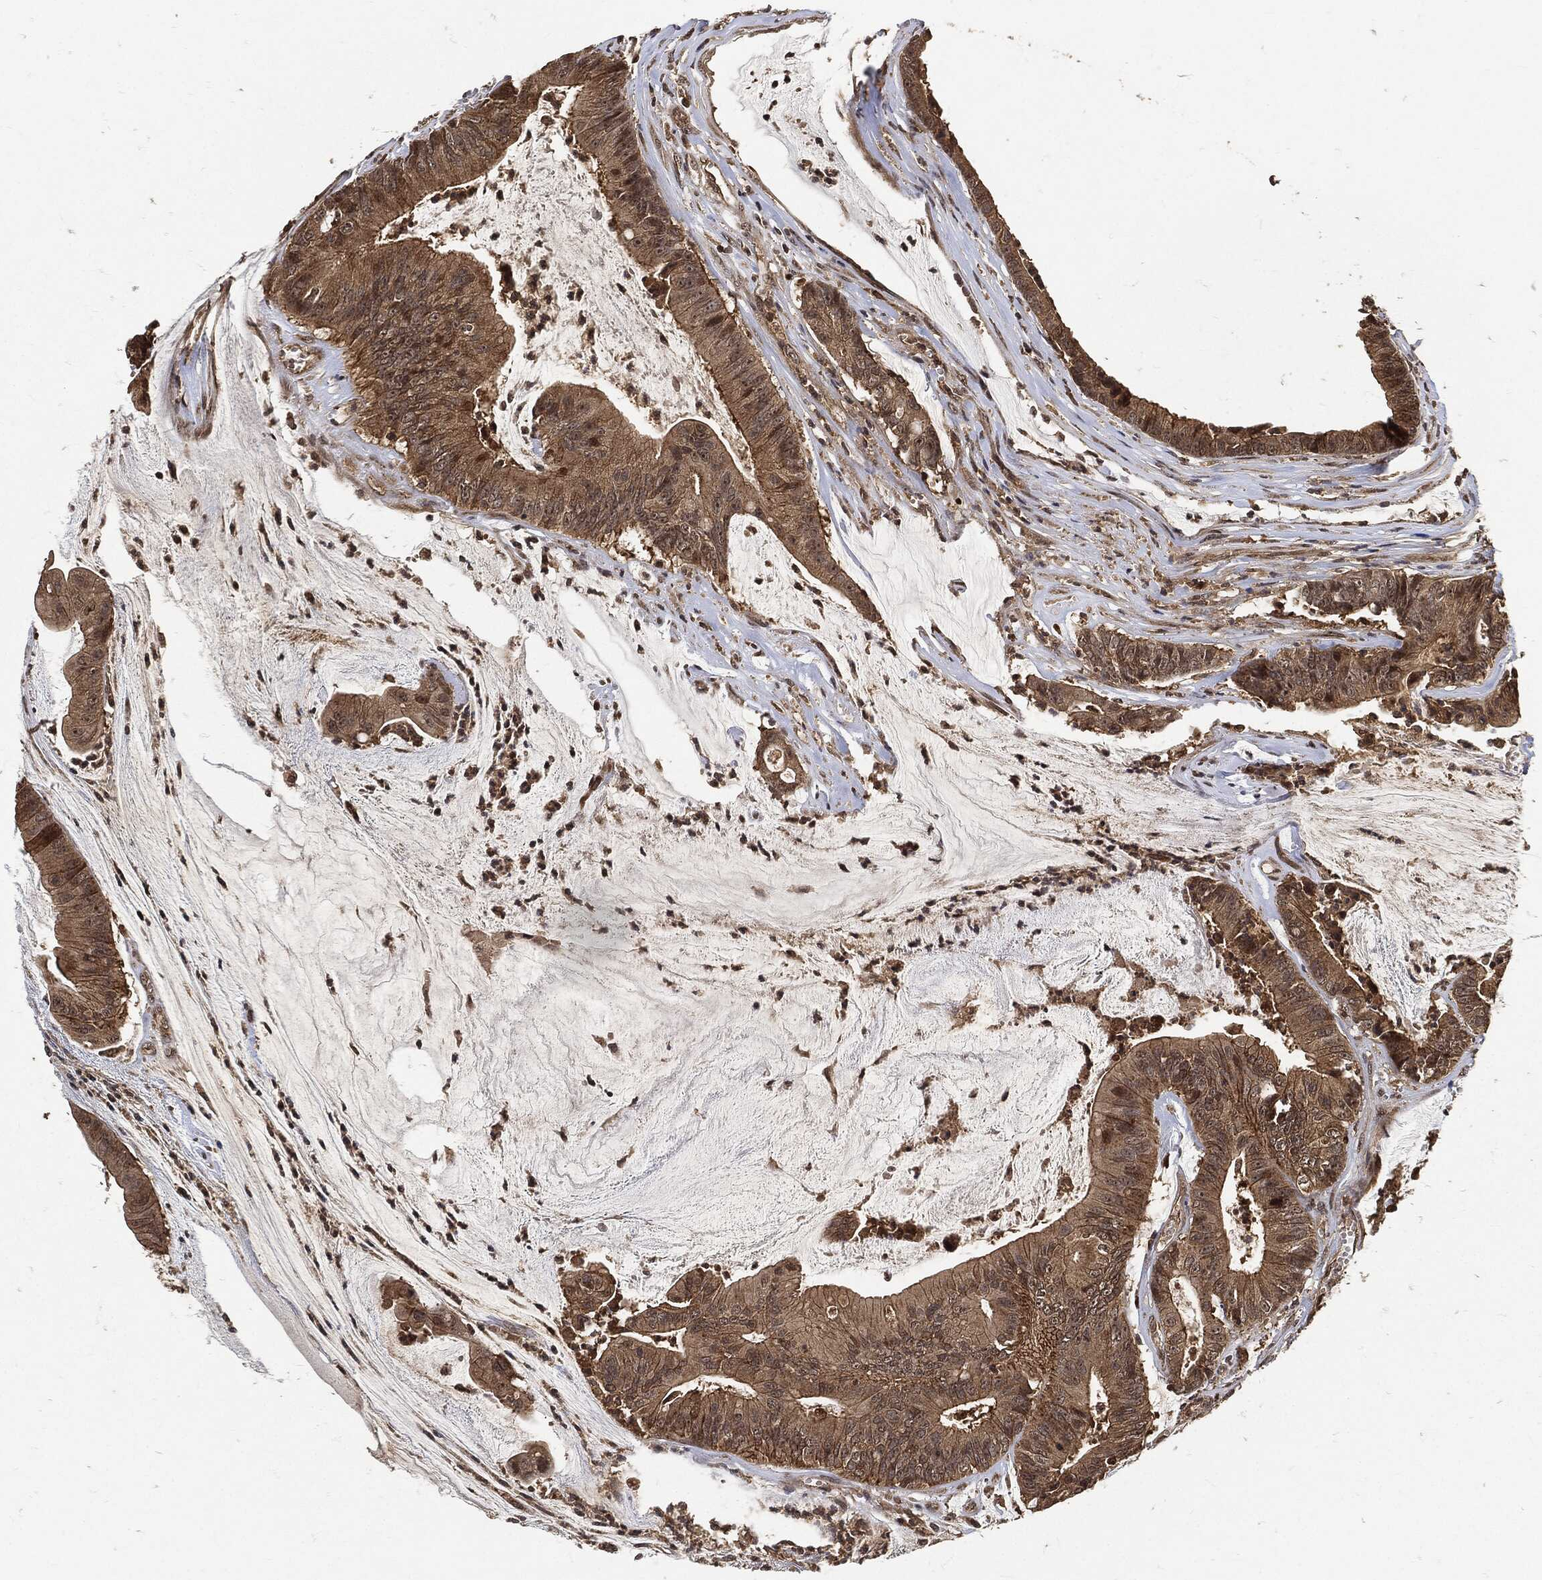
{"staining": {"intensity": "moderate", "quantity": ">75%", "location": "cytoplasmic/membranous"}, "tissue": "colorectal cancer", "cell_type": "Tumor cells", "image_type": "cancer", "snomed": [{"axis": "morphology", "description": "Adenocarcinoma, NOS"}, {"axis": "topography", "description": "Colon"}], "caption": "Human colorectal adenocarcinoma stained with a brown dye displays moderate cytoplasmic/membranous positive positivity in approximately >75% of tumor cells.", "gene": "ZNF226", "patient": {"sex": "female", "age": 69}}